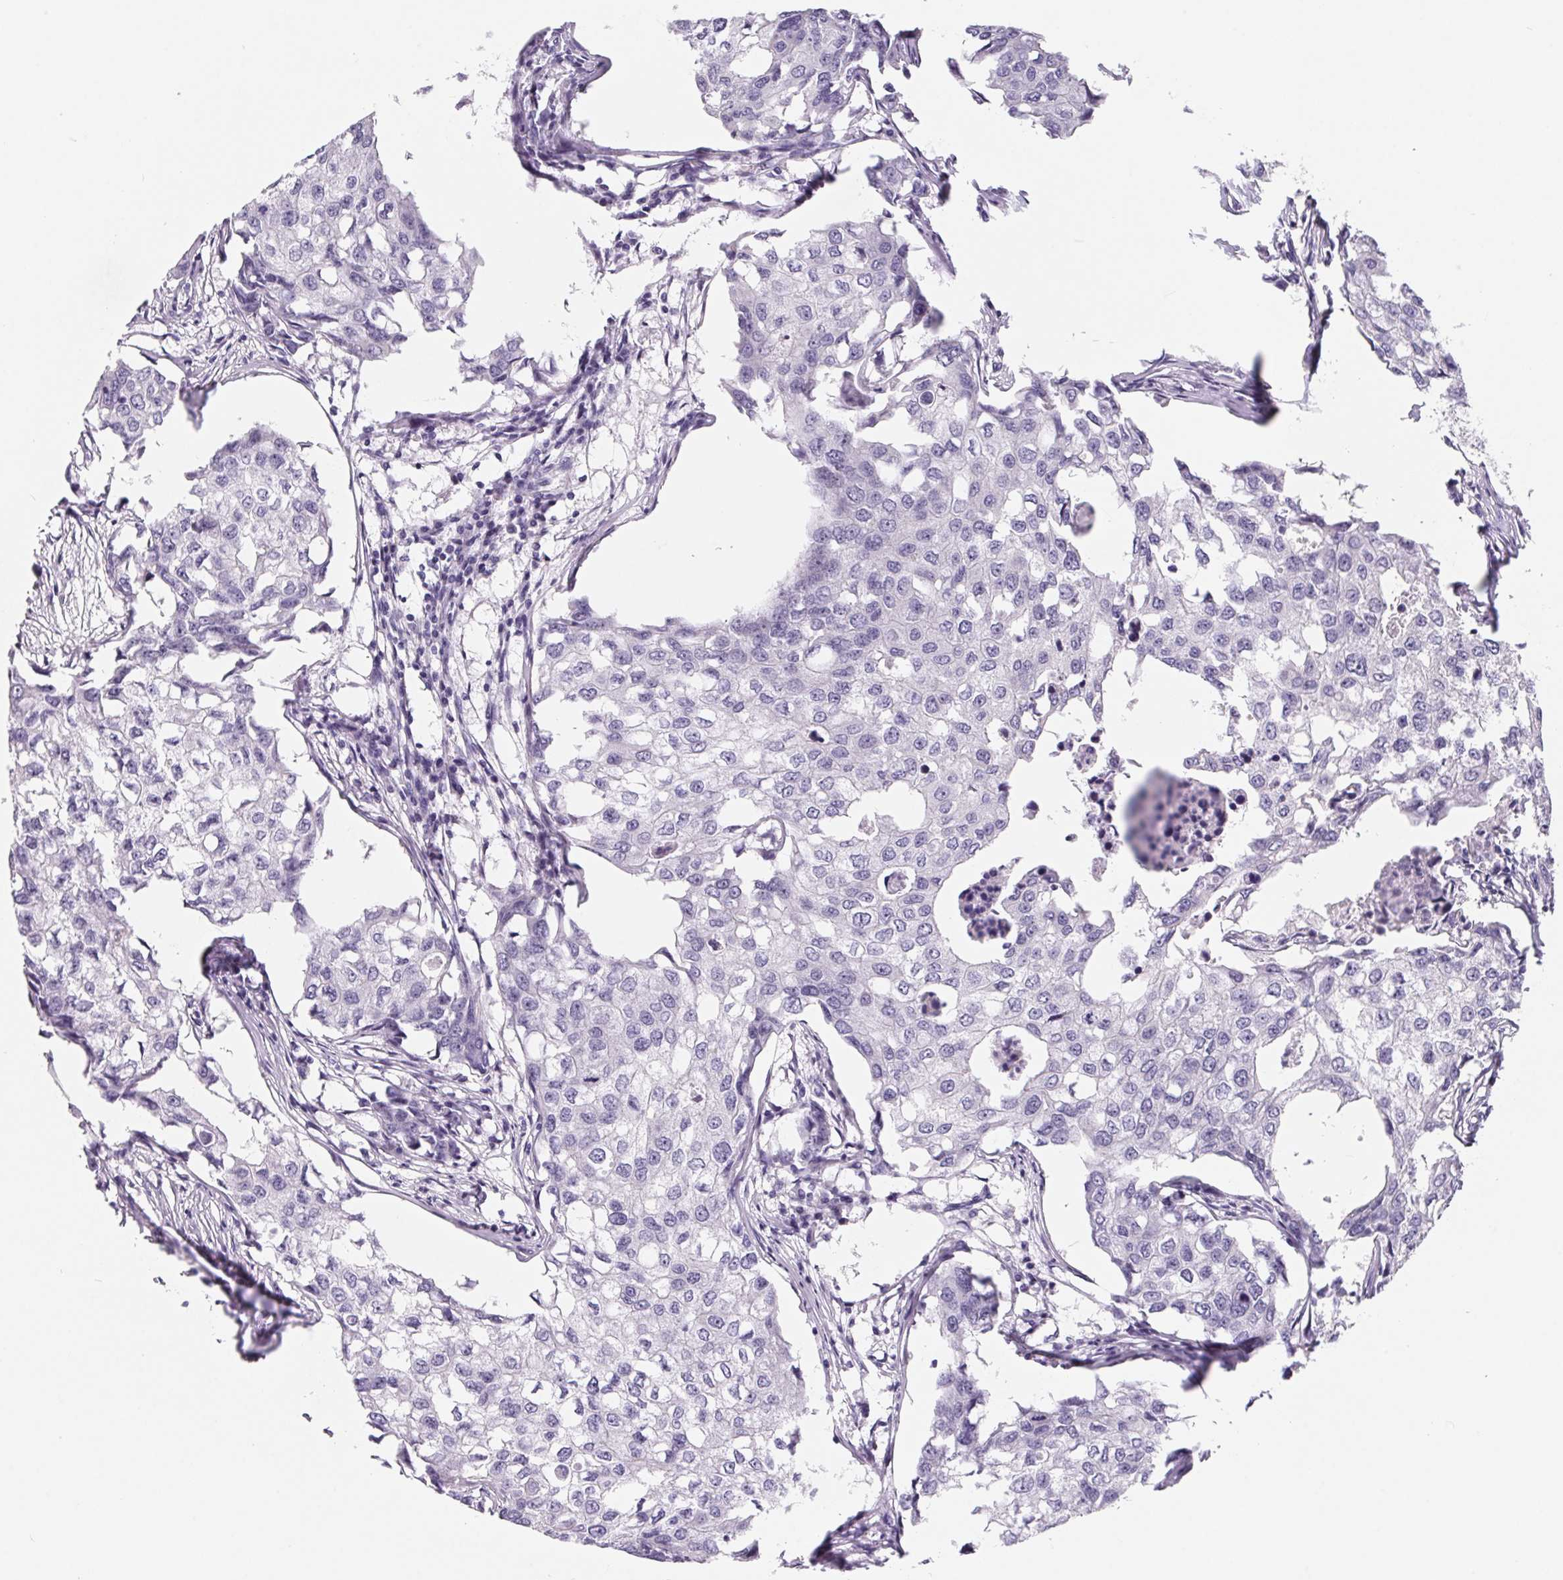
{"staining": {"intensity": "negative", "quantity": "none", "location": "none"}, "tissue": "breast cancer", "cell_type": "Tumor cells", "image_type": "cancer", "snomed": [{"axis": "morphology", "description": "Duct carcinoma"}, {"axis": "topography", "description": "Breast"}], "caption": "High power microscopy image of an immunohistochemistry (IHC) photomicrograph of breast intraductal carcinoma, revealing no significant positivity in tumor cells.", "gene": "FDX1", "patient": {"sex": "female", "age": 27}}